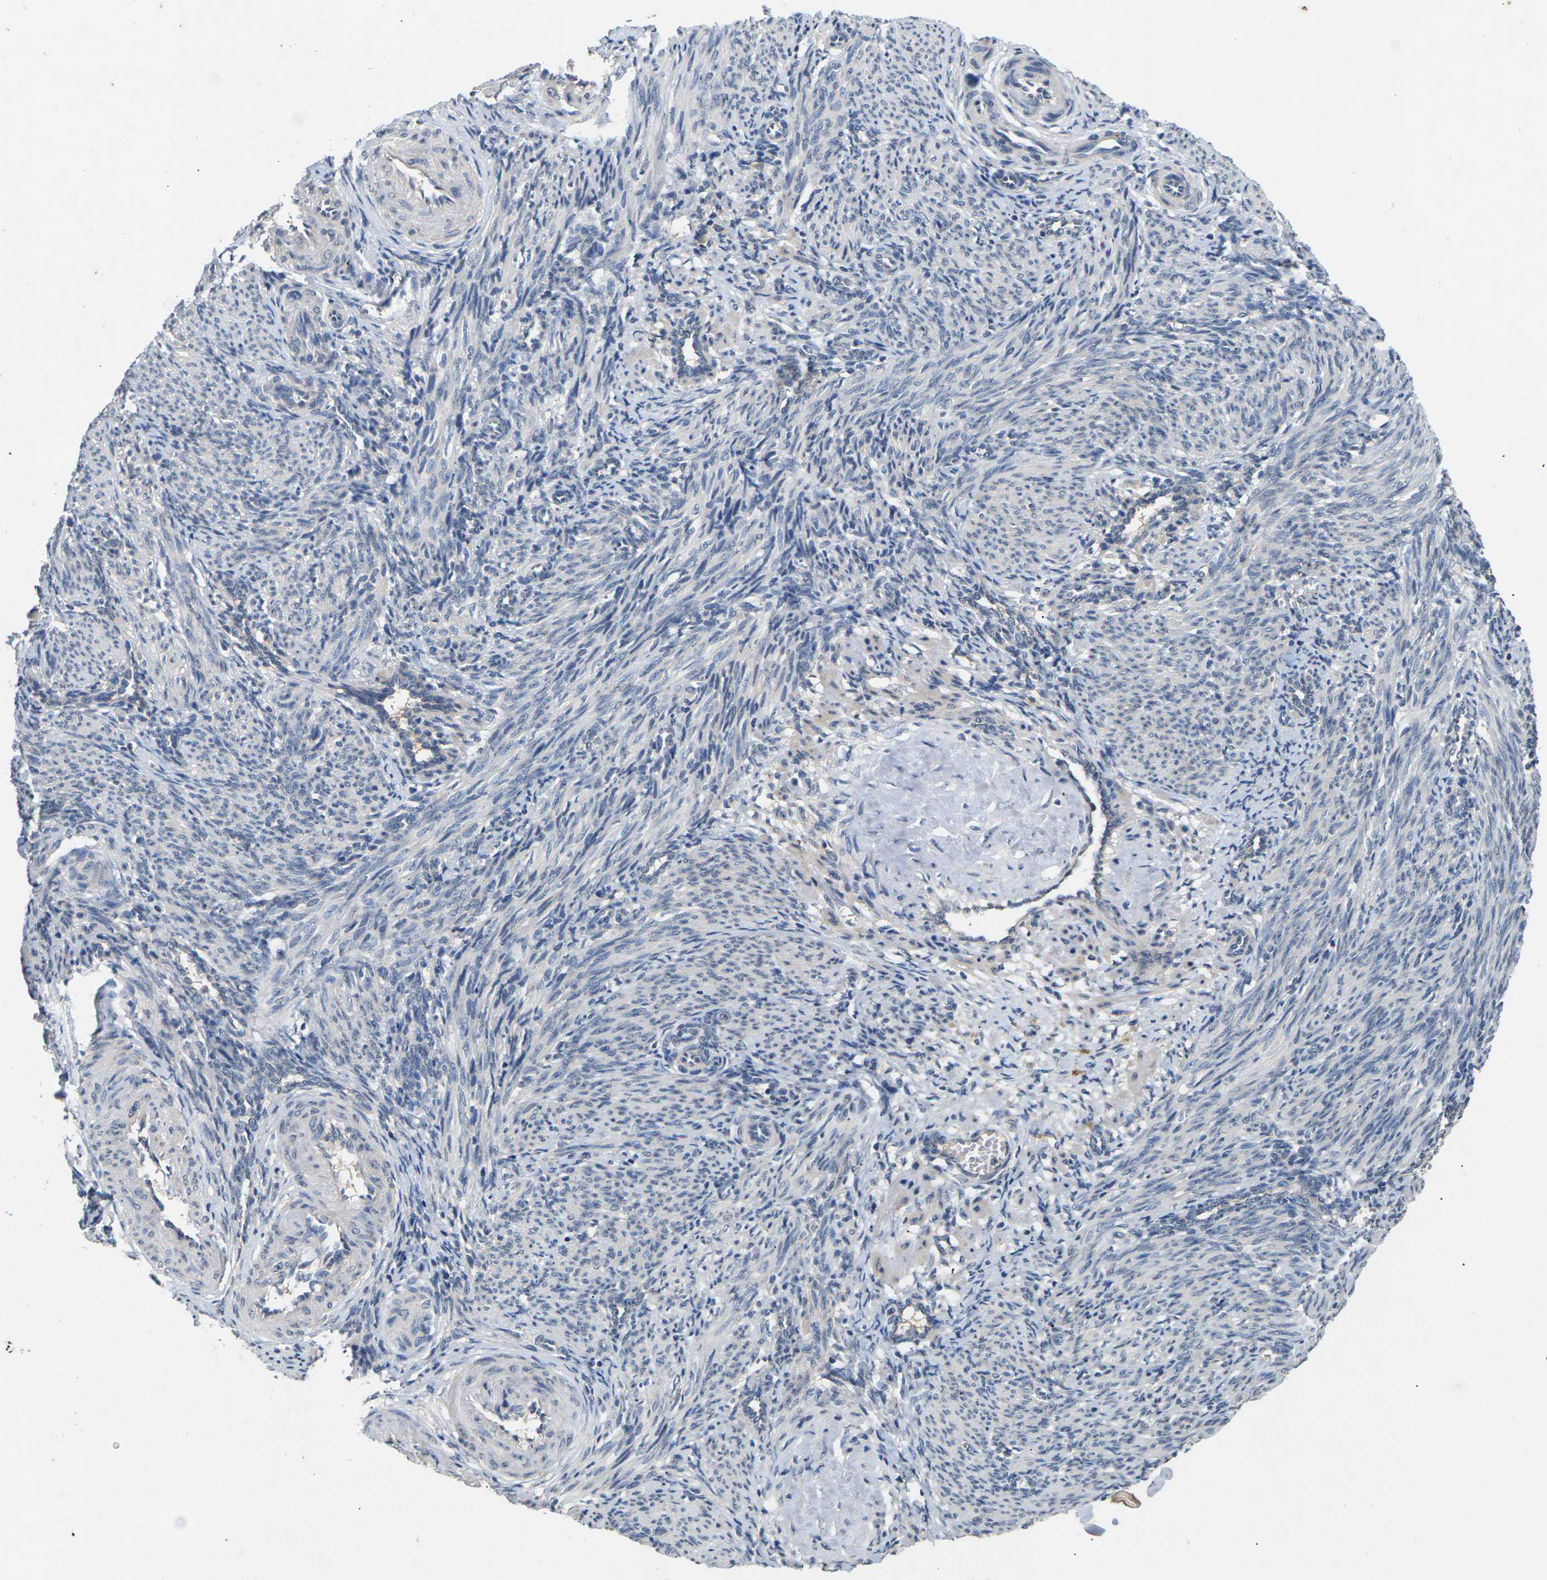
{"staining": {"intensity": "negative", "quantity": "none", "location": "none"}, "tissue": "smooth muscle", "cell_type": "Smooth muscle cells", "image_type": "normal", "snomed": [{"axis": "morphology", "description": "Normal tissue, NOS"}, {"axis": "topography", "description": "Endometrium"}], "caption": "DAB immunohistochemical staining of normal human smooth muscle shows no significant positivity in smooth muscle cells. (Brightfield microscopy of DAB immunohistochemistry at high magnification).", "gene": "SLC2A2", "patient": {"sex": "female", "age": 33}}